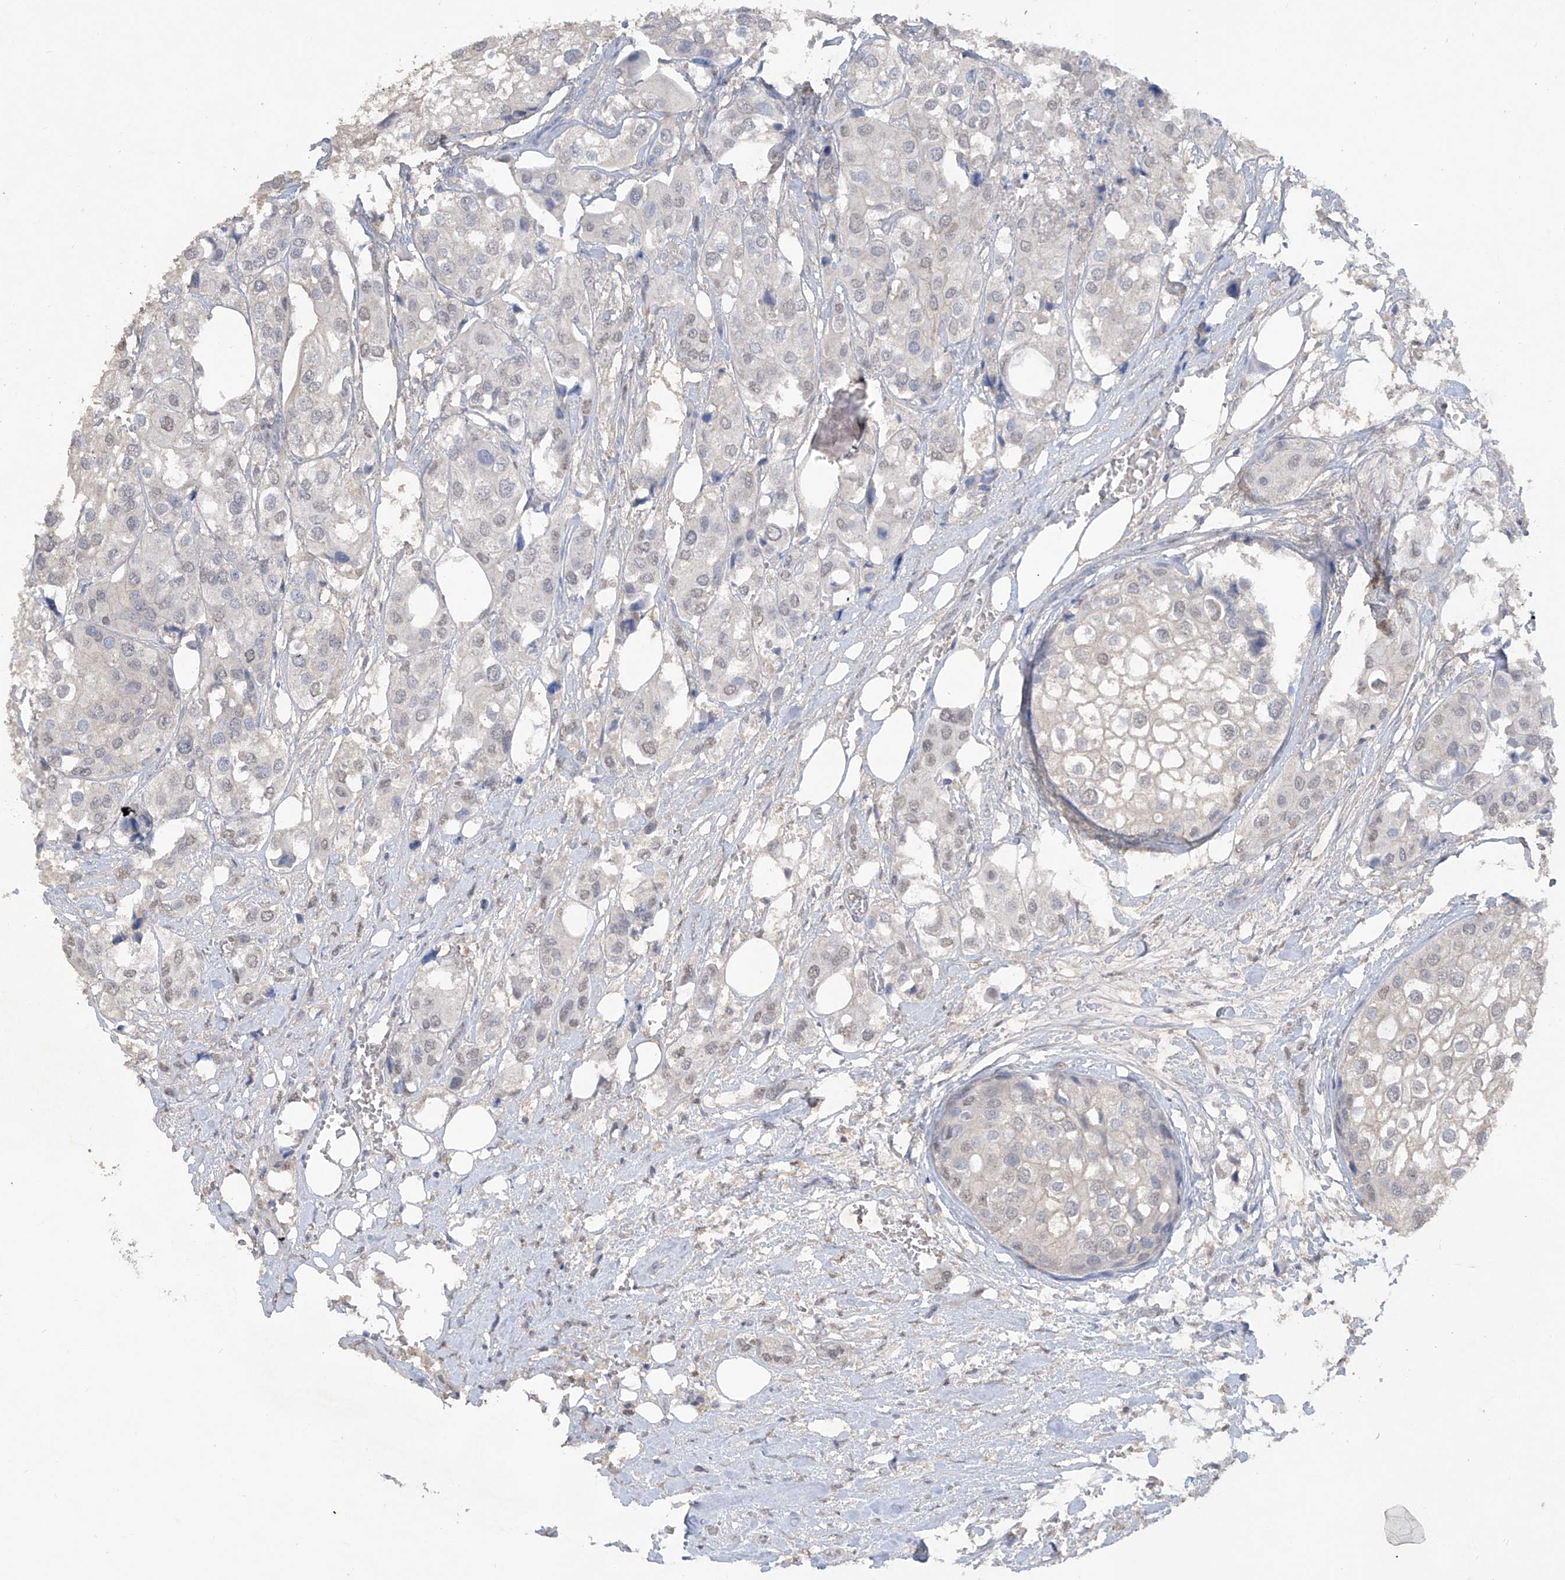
{"staining": {"intensity": "weak", "quantity": "<25%", "location": "nuclear"}, "tissue": "urothelial cancer", "cell_type": "Tumor cells", "image_type": "cancer", "snomed": [{"axis": "morphology", "description": "Urothelial carcinoma, High grade"}, {"axis": "topography", "description": "Urinary bladder"}], "caption": "A high-resolution image shows immunohistochemistry staining of urothelial cancer, which reveals no significant expression in tumor cells.", "gene": "HAS3", "patient": {"sex": "male", "age": 64}}